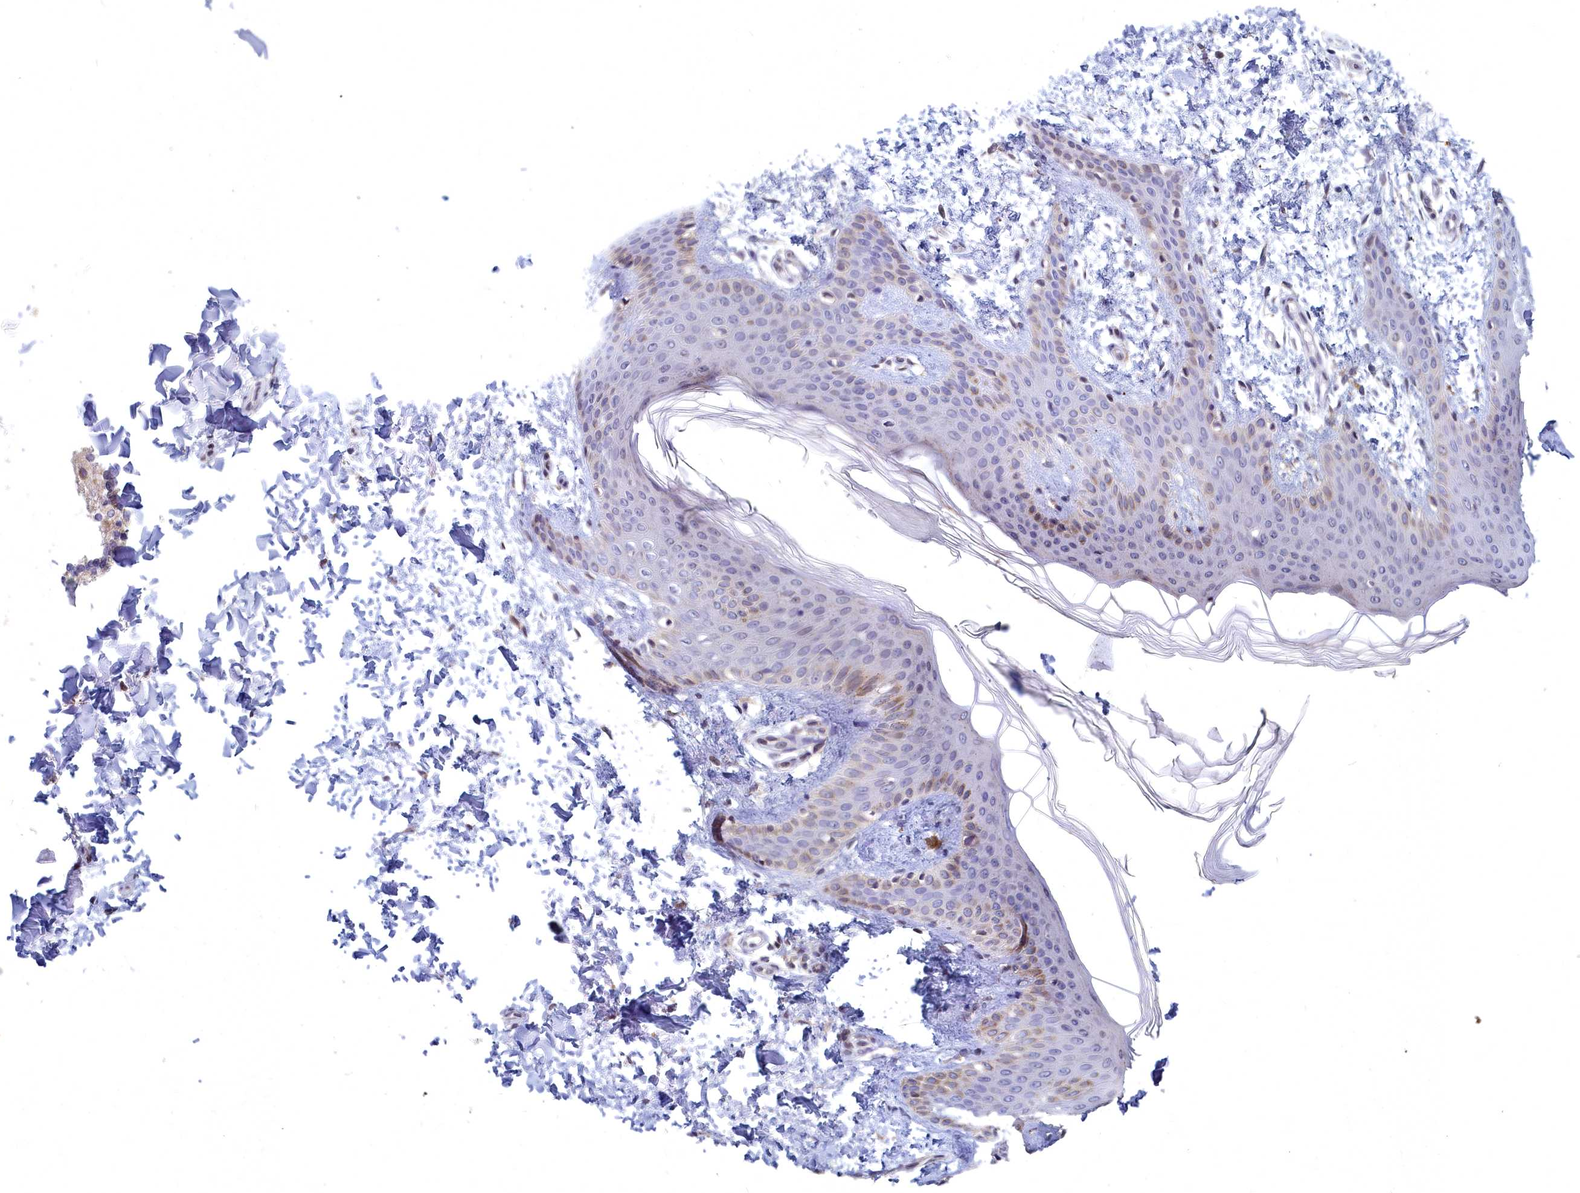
{"staining": {"intensity": "negative", "quantity": "none", "location": "none"}, "tissue": "skin", "cell_type": "Fibroblasts", "image_type": "normal", "snomed": [{"axis": "morphology", "description": "Normal tissue, NOS"}, {"axis": "topography", "description": "Skin"}], "caption": "The histopathology image reveals no staining of fibroblasts in unremarkable skin.", "gene": "NOXA1", "patient": {"sex": "male", "age": 36}}